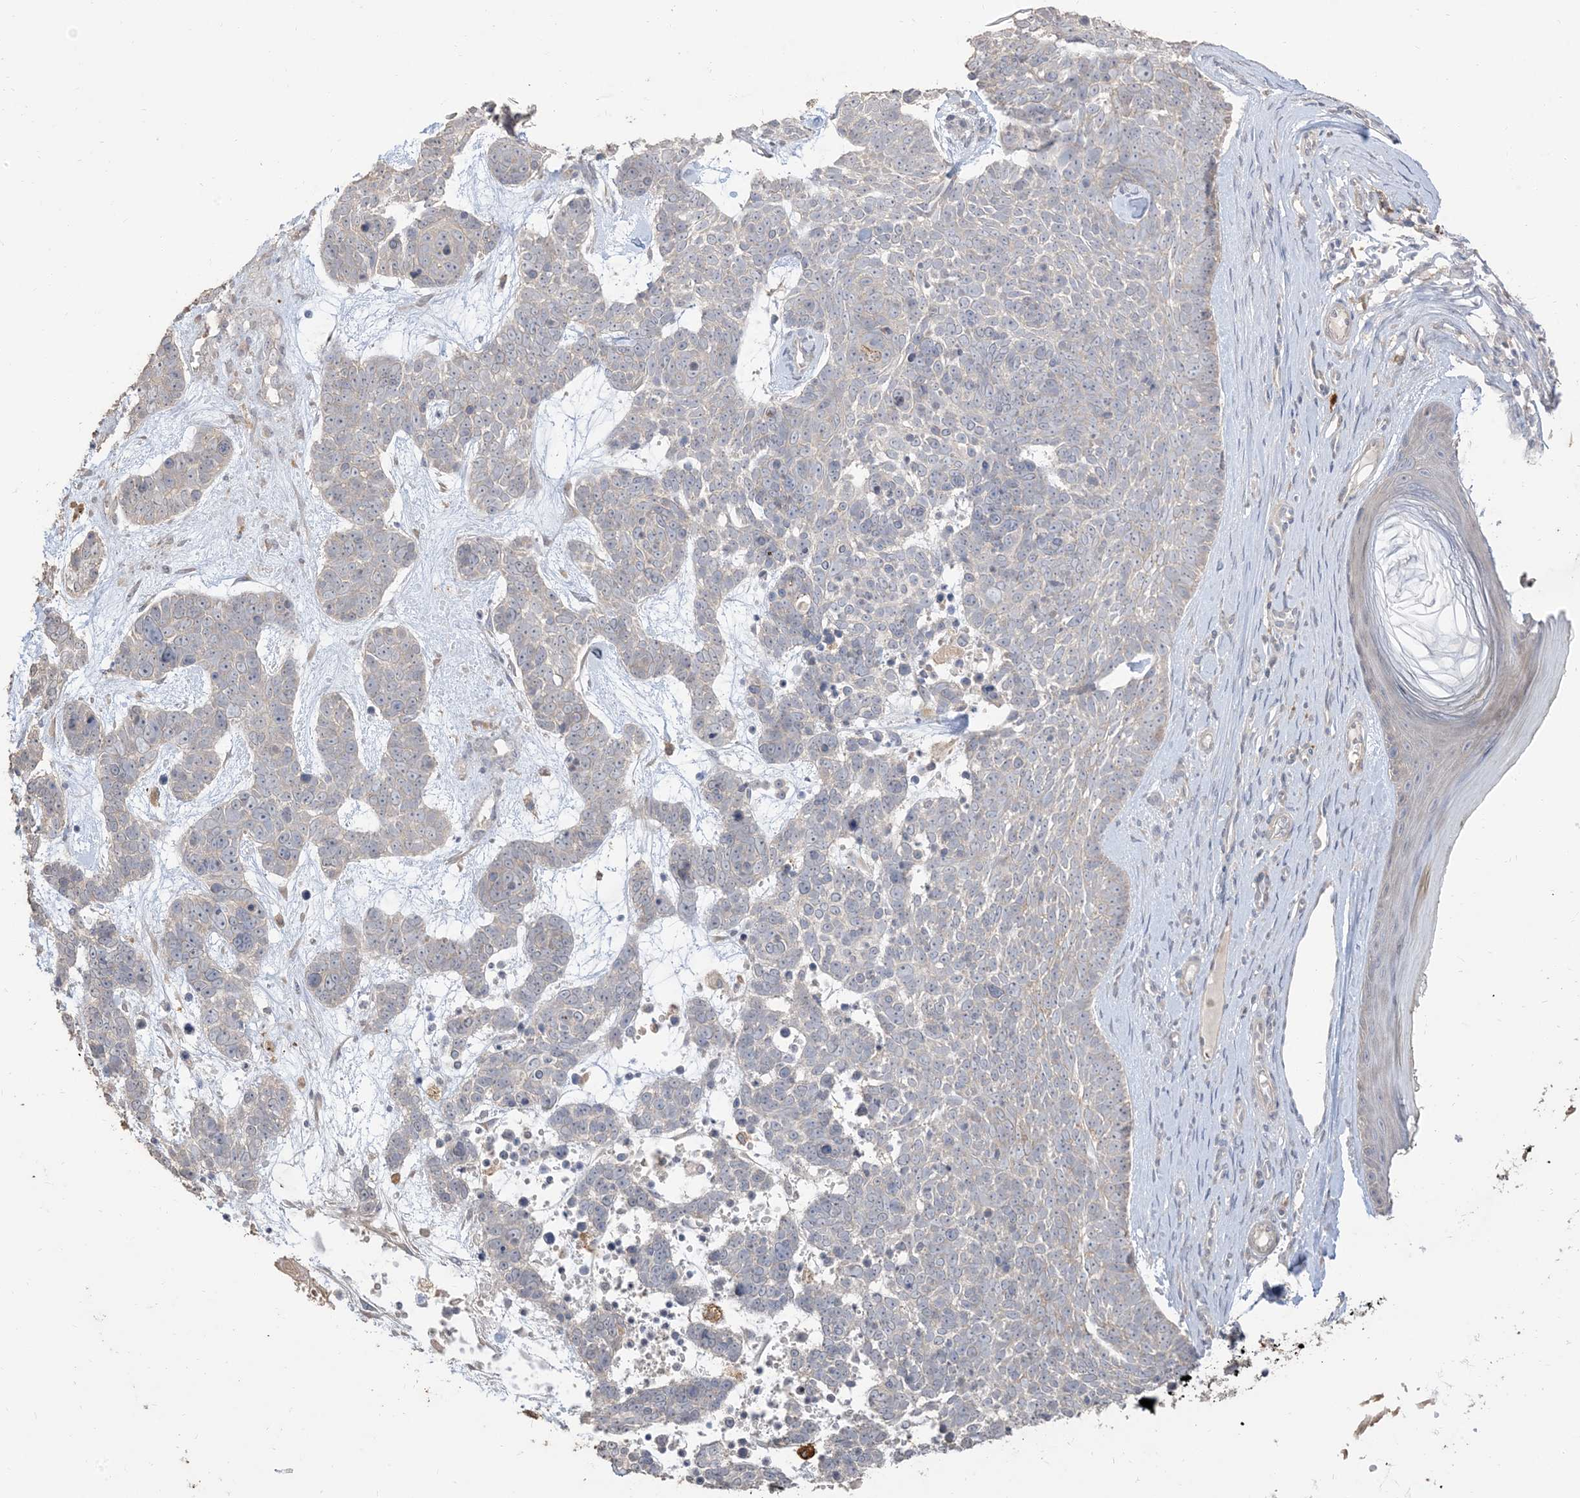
{"staining": {"intensity": "negative", "quantity": "none", "location": "none"}, "tissue": "skin cancer", "cell_type": "Tumor cells", "image_type": "cancer", "snomed": [{"axis": "morphology", "description": "Basal cell carcinoma"}, {"axis": "topography", "description": "Skin"}], "caption": "Skin basal cell carcinoma was stained to show a protein in brown. There is no significant staining in tumor cells.", "gene": "RNF175", "patient": {"sex": "female", "age": 81}}